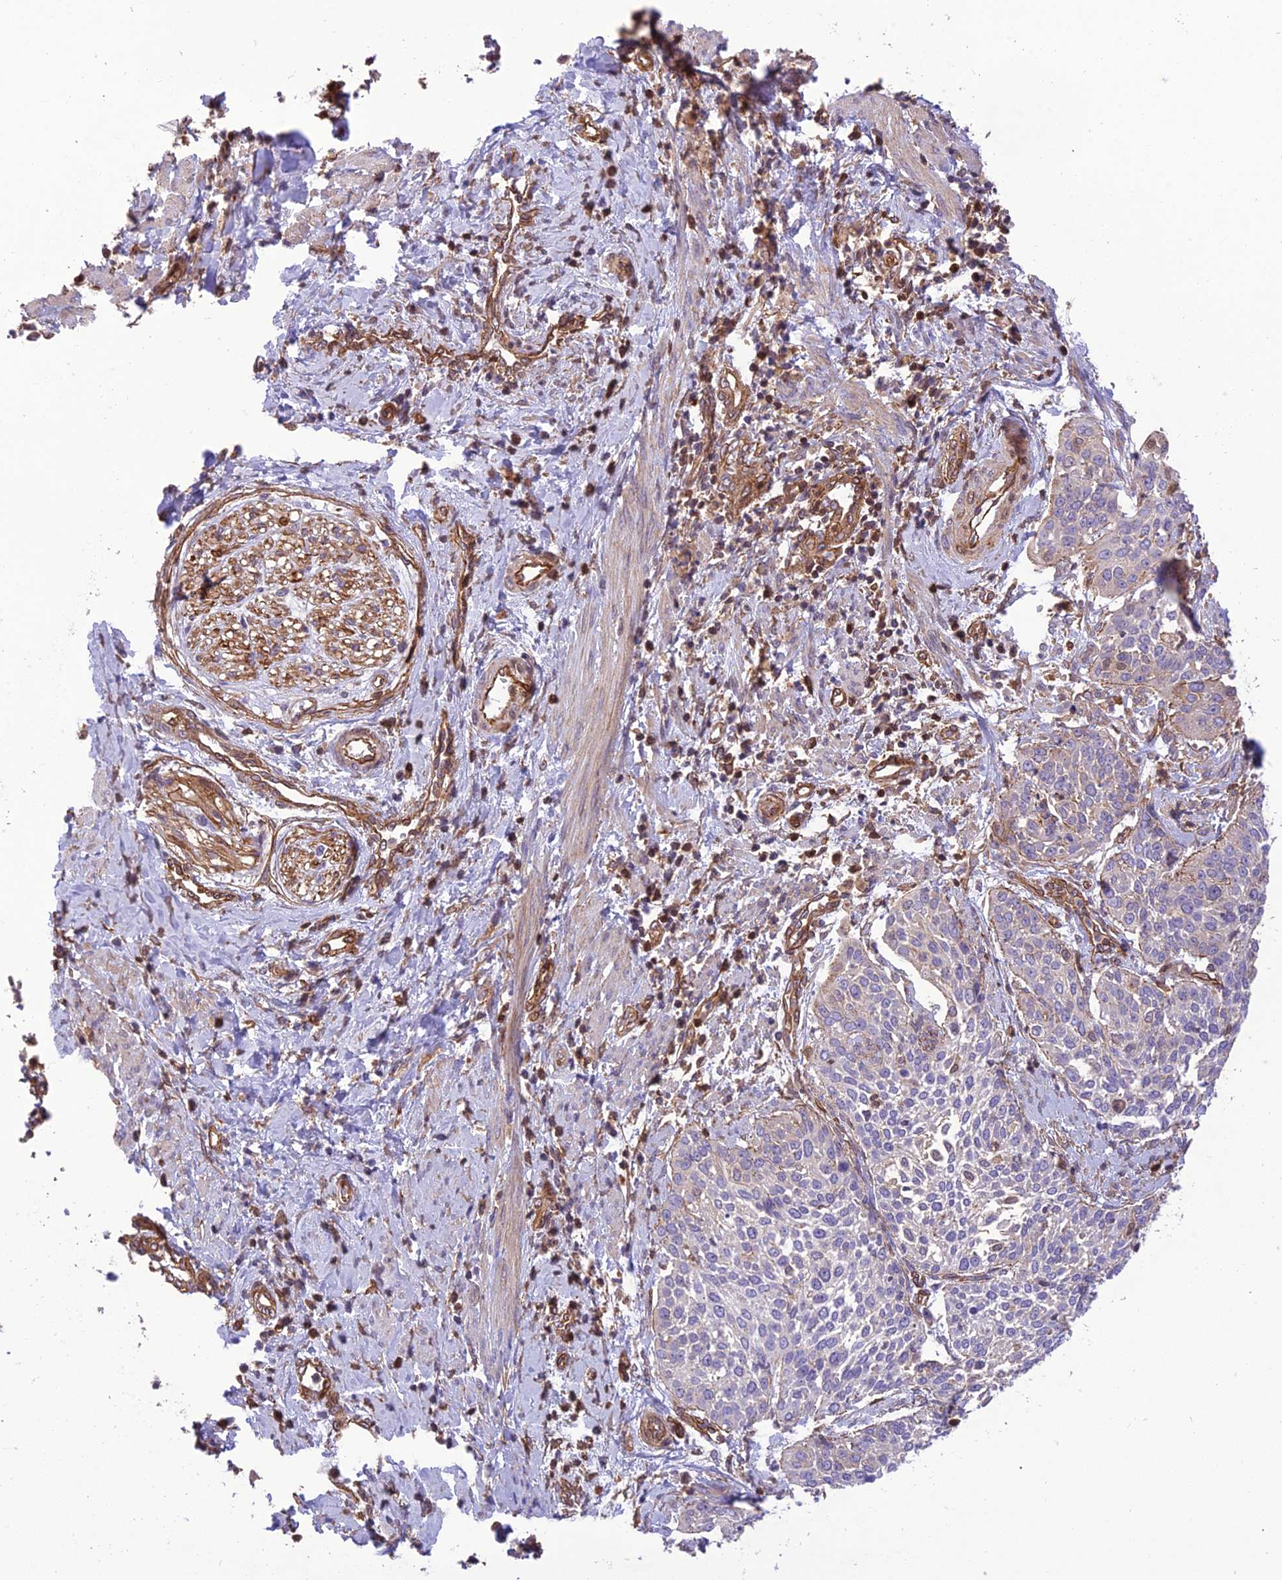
{"staining": {"intensity": "negative", "quantity": "none", "location": "none"}, "tissue": "cervical cancer", "cell_type": "Tumor cells", "image_type": "cancer", "snomed": [{"axis": "morphology", "description": "Squamous cell carcinoma, NOS"}, {"axis": "topography", "description": "Cervix"}], "caption": "There is no significant staining in tumor cells of cervical squamous cell carcinoma.", "gene": "HPSE2", "patient": {"sex": "female", "age": 44}}